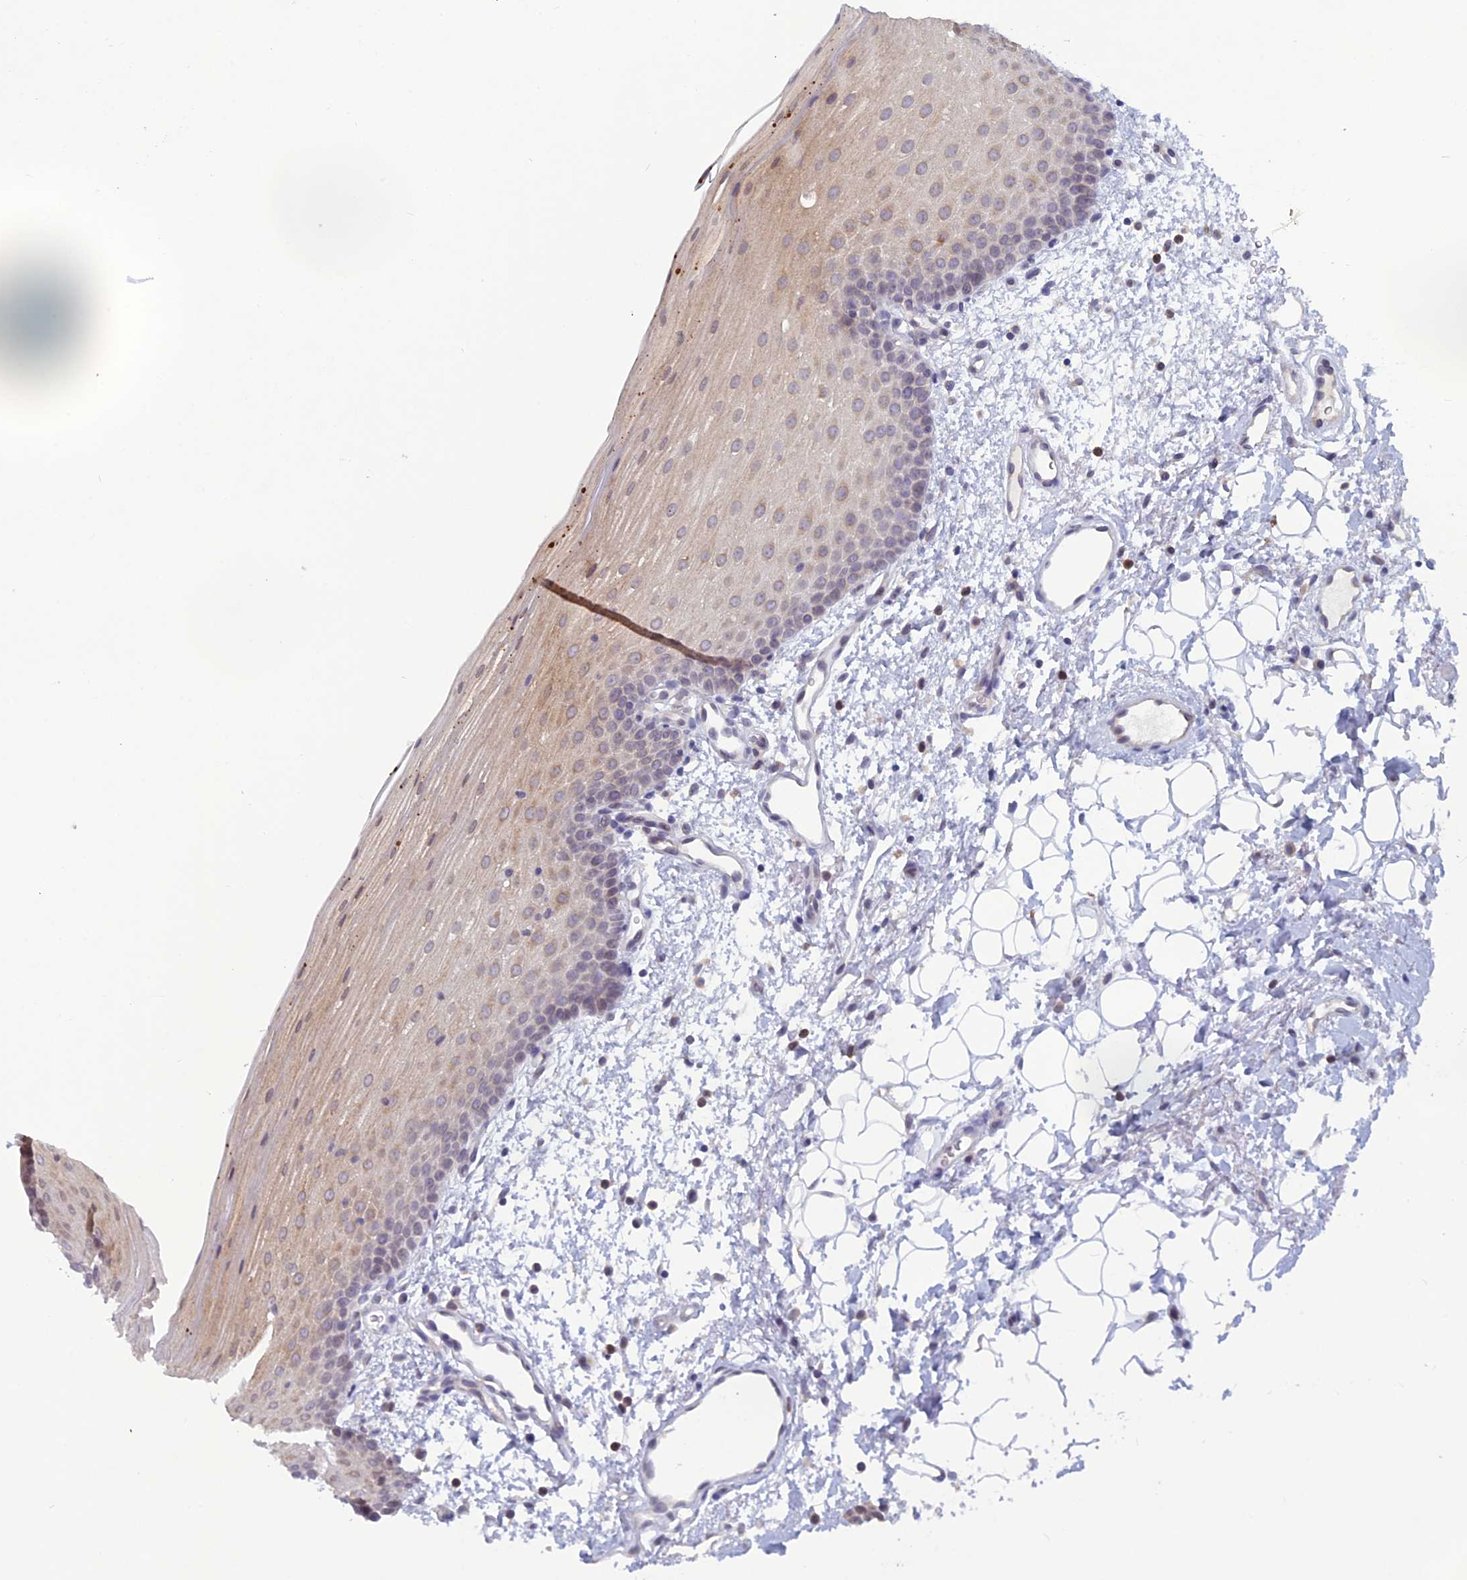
{"staining": {"intensity": "moderate", "quantity": "25%-75%", "location": "cytoplasmic/membranous,nuclear"}, "tissue": "oral mucosa", "cell_type": "Squamous epithelial cells", "image_type": "normal", "snomed": [{"axis": "morphology", "description": "Normal tissue, NOS"}, {"axis": "topography", "description": "Oral tissue"}], "caption": "This image reveals immunohistochemistry (IHC) staining of normal human oral mucosa, with medium moderate cytoplasmic/membranous,nuclear expression in approximately 25%-75% of squamous epithelial cells.", "gene": "WDR46", "patient": {"sex": "male", "age": 68}}